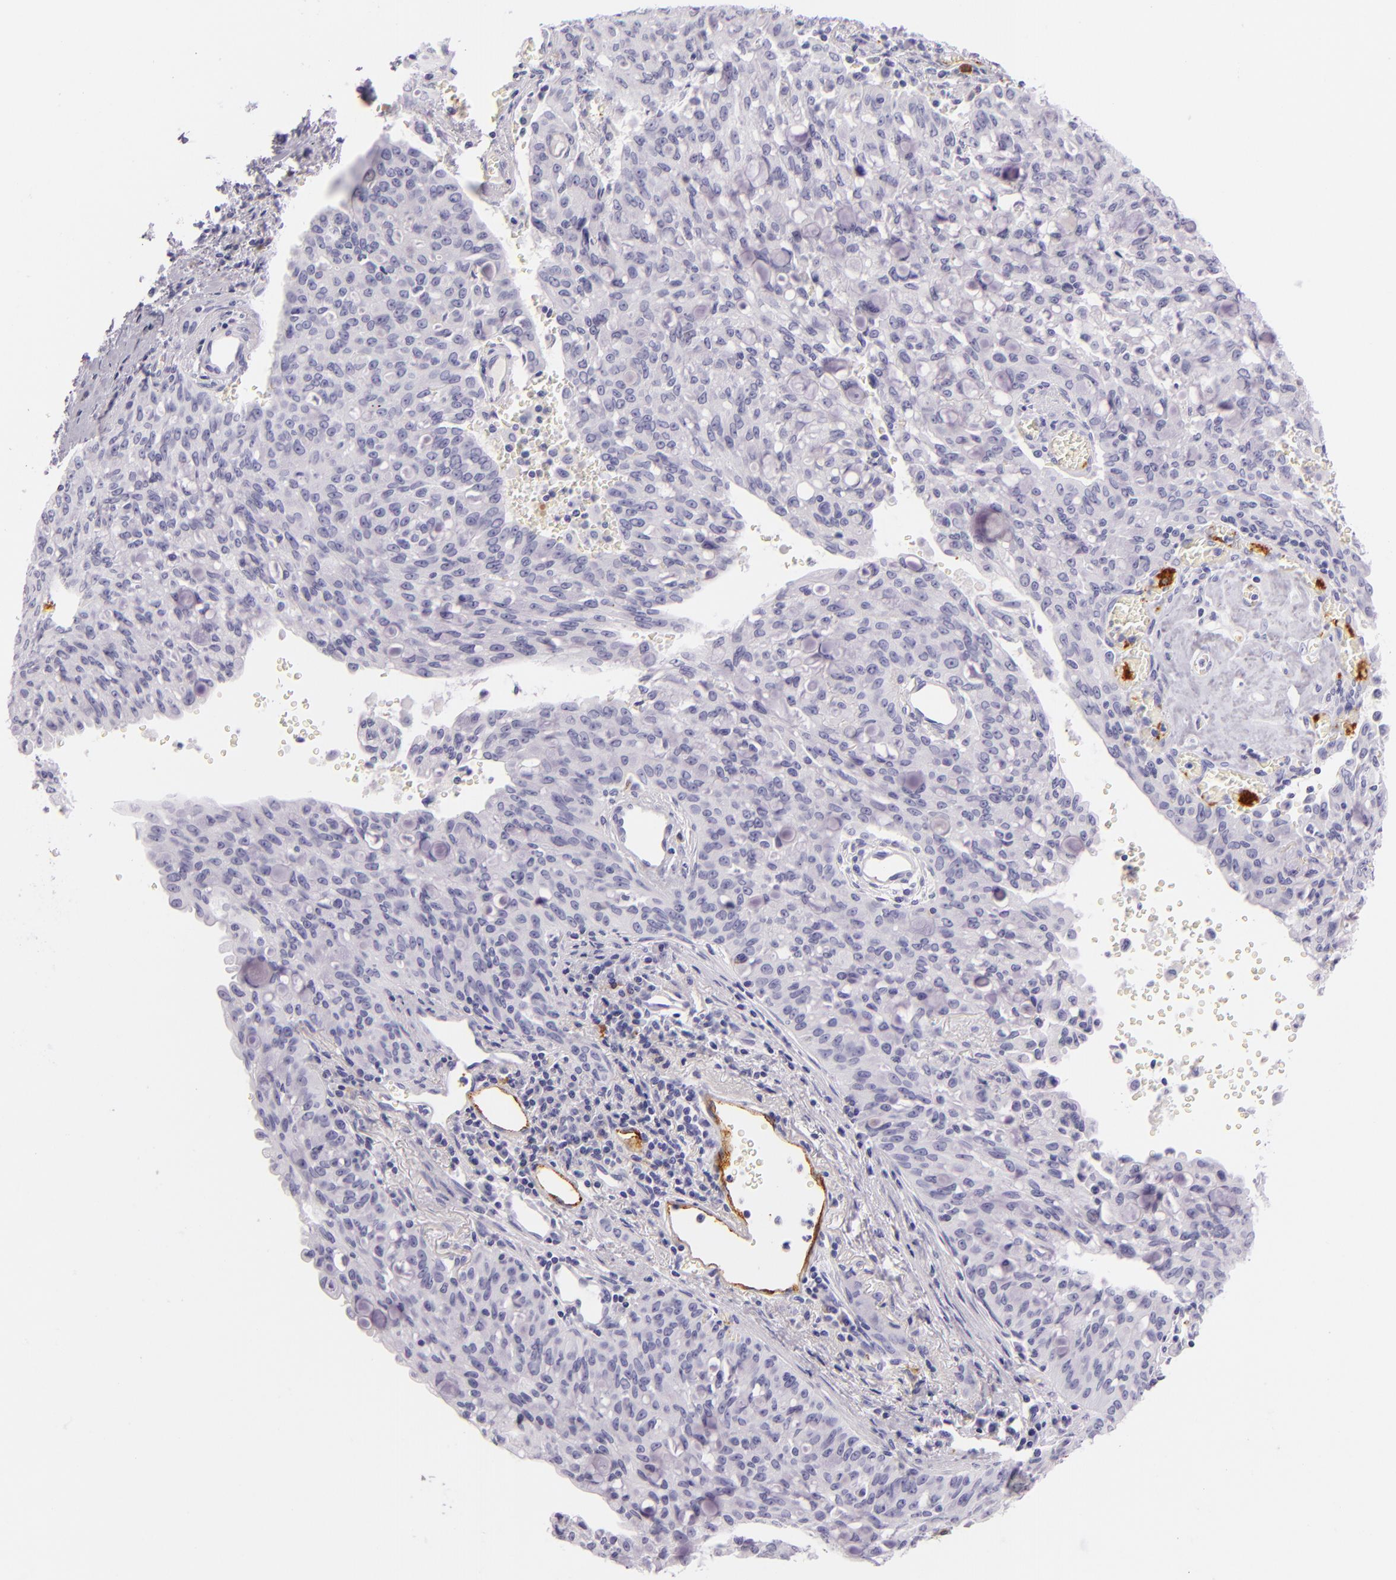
{"staining": {"intensity": "negative", "quantity": "none", "location": "none"}, "tissue": "lung cancer", "cell_type": "Tumor cells", "image_type": "cancer", "snomed": [{"axis": "morphology", "description": "Adenocarcinoma, NOS"}, {"axis": "topography", "description": "Lung"}], "caption": "Adenocarcinoma (lung) stained for a protein using immunohistochemistry (IHC) shows no expression tumor cells.", "gene": "SELP", "patient": {"sex": "female", "age": 44}}